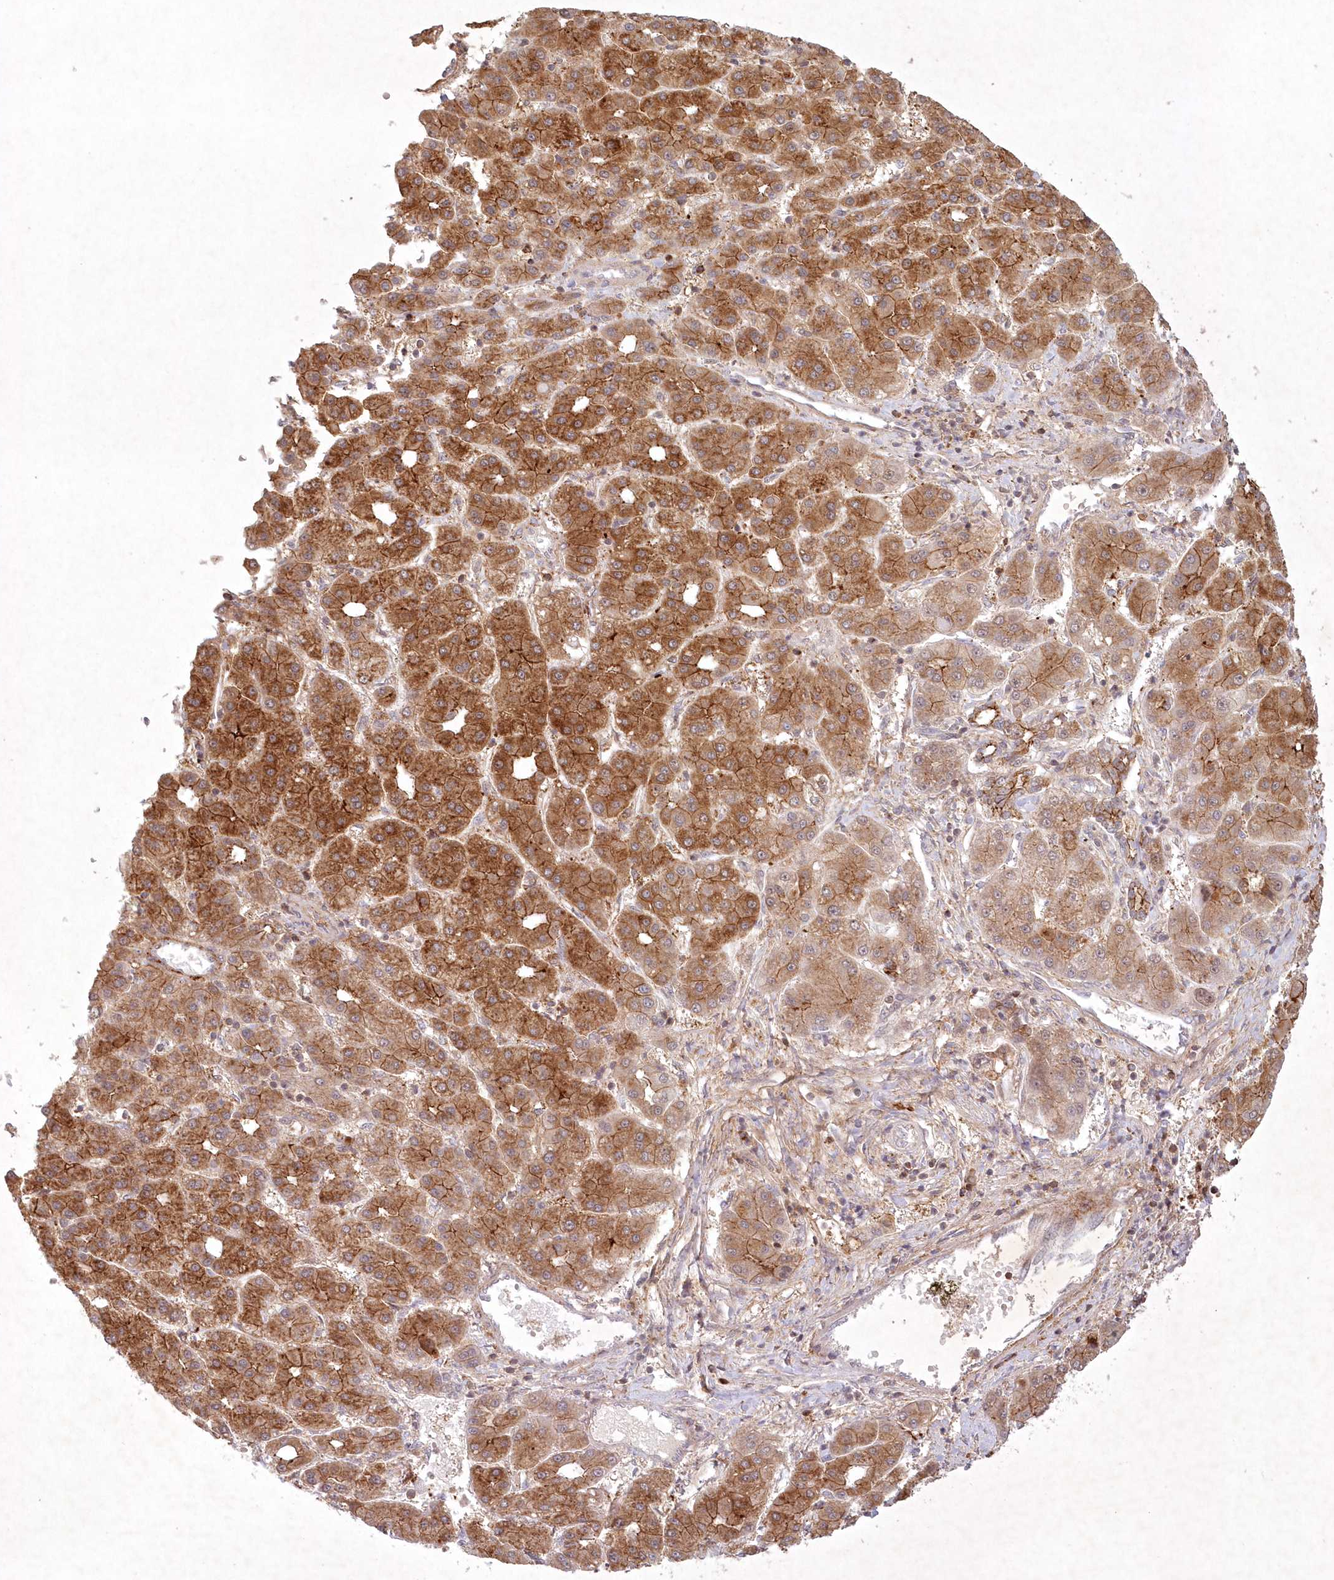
{"staining": {"intensity": "strong", "quantity": ">75%", "location": "cytoplasmic/membranous"}, "tissue": "liver cancer", "cell_type": "Tumor cells", "image_type": "cancer", "snomed": [{"axis": "morphology", "description": "Carcinoma, Hepatocellular, NOS"}, {"axis": "topography", "description": "Liver"}], "caption": "Immunohistochemical staining of liver hepatocellular carcinoma demonstrates high levels of strong cytoplasmic/membranous positivity in approximately >75% of tumor cells. (IHC, brightfield microscopy, high magnification).", "gene": "TOGARAM2", "patient": {"sex": "male", "age": 65}}